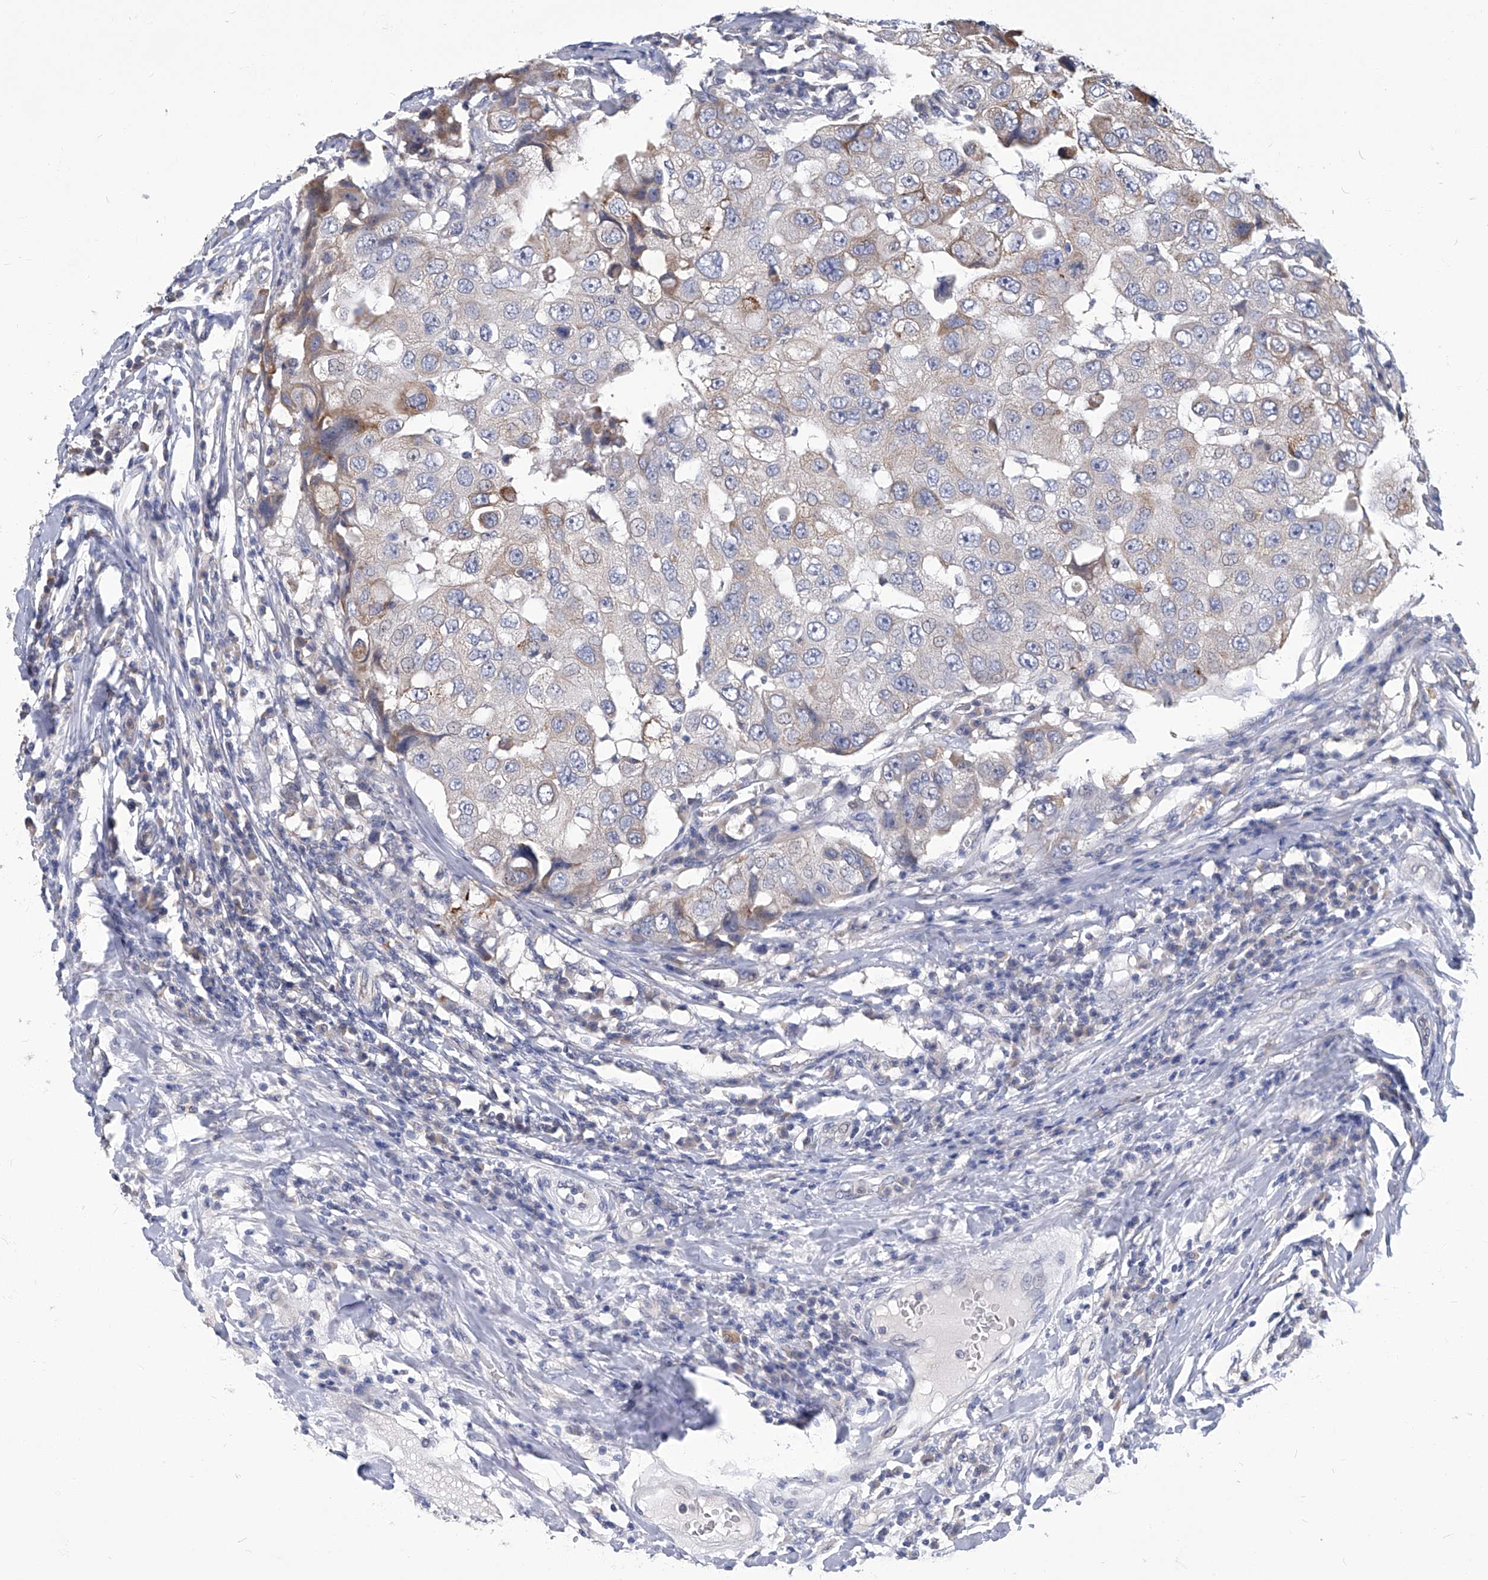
{"staining": {"intensity": "weak", "quantity": "<25%", "location": "cytoplasmic/membranous"}, "tissue": "breast cancer", "cell_type": "Tumor cells", "image_type": "cancer", "snomed": [{"axis": "morphology", "description": "Duct carcinoma"}, {"axis": "topography", "description": "Breast"}], "caption": "Photomicrograph shows no significant protein positivity in tumor cells of breast cancer (infiltrating ductal carcinoma). Brightfield microscopy of immunohistochemistry (IHC) stained with DAB (3,3'-diaminobenzidine) (brown) and hematoxylin (blue), captured at high magnification.", "gene": "TGFBR1", "patient": {"sex": "female", "age": 27}}